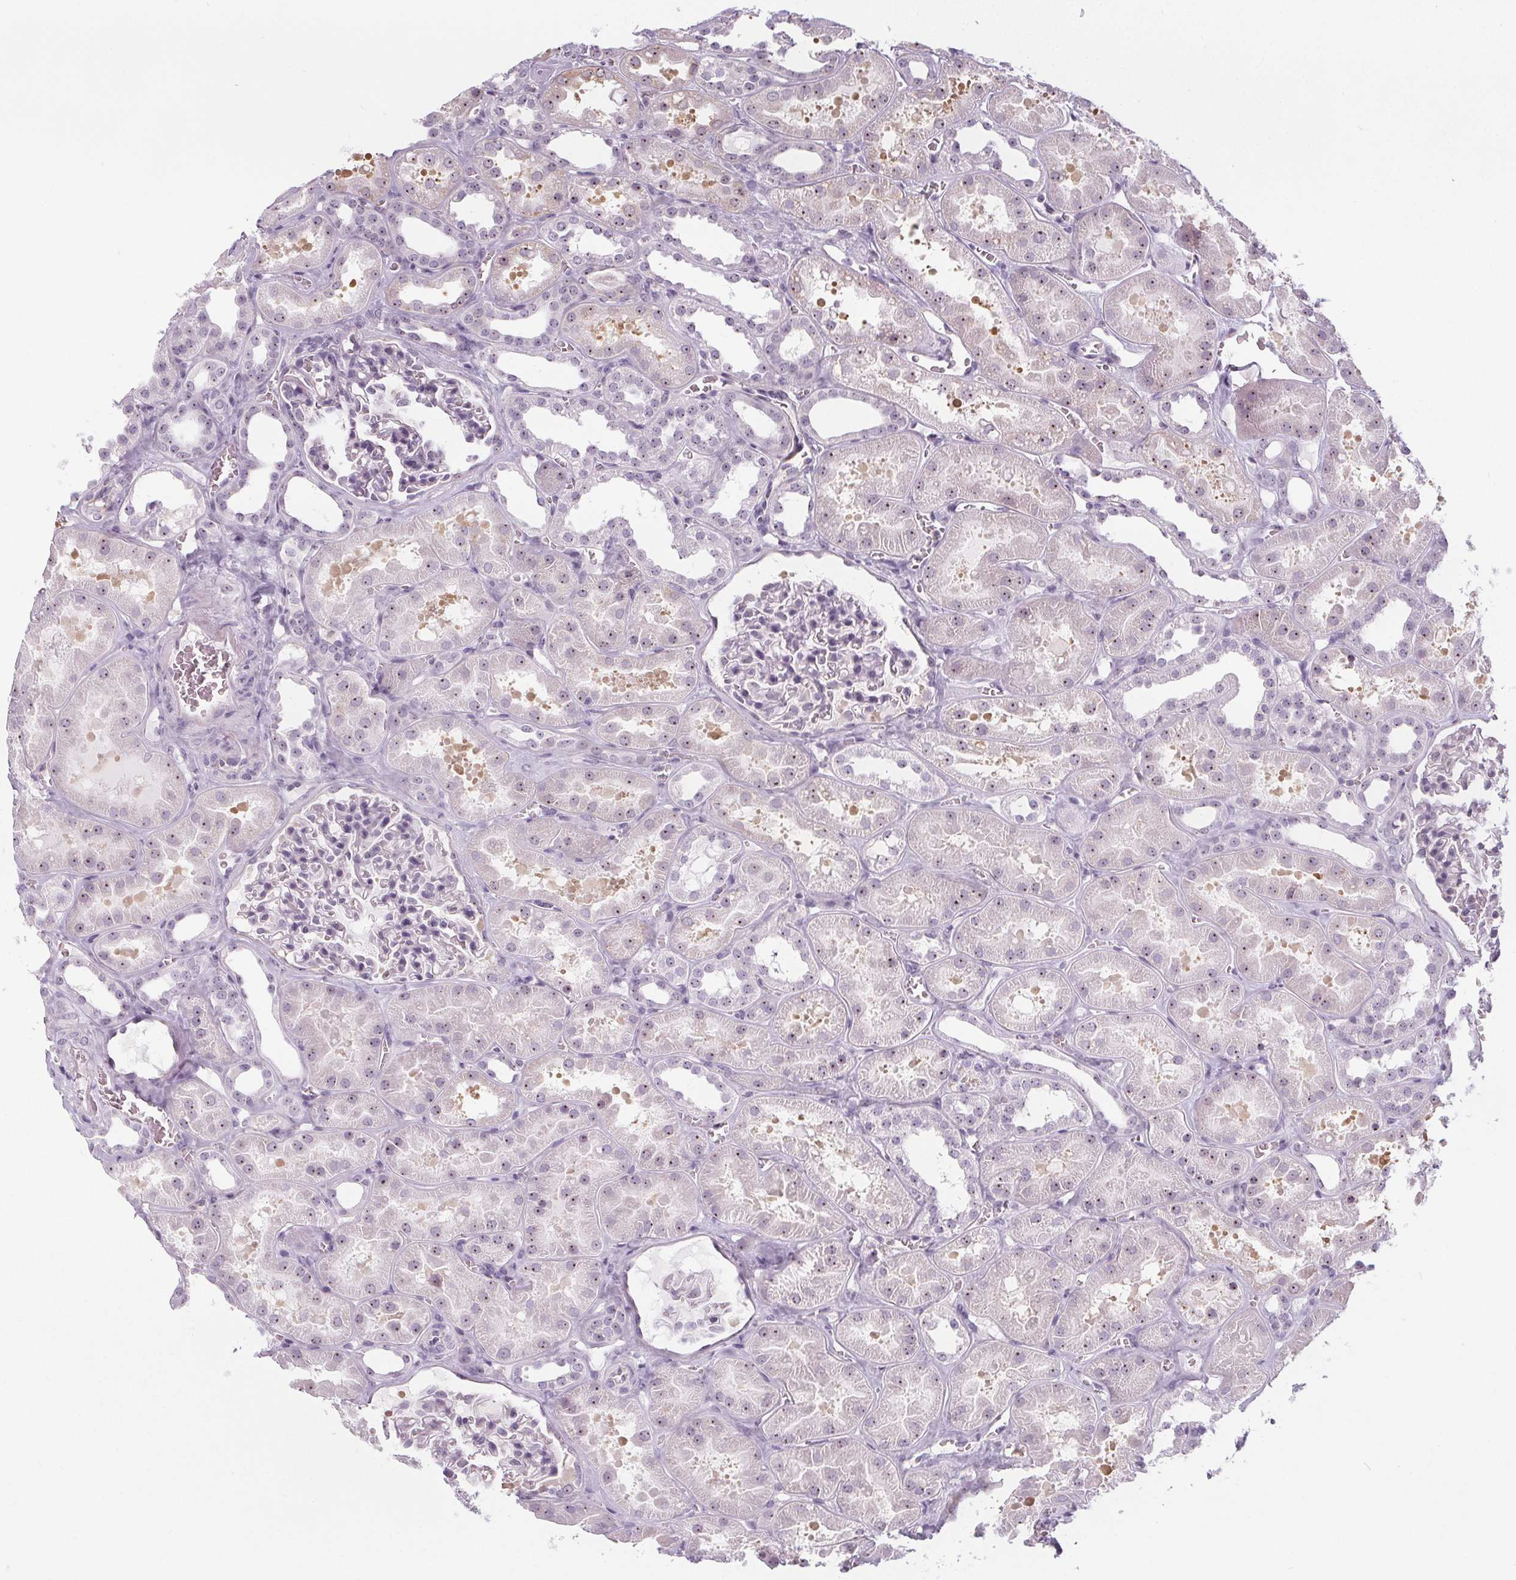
{"staining": {"intensity": "negative", "quantity": "none", "location": "none"}, "tissue": "kidney", "cell_type": "Cells in glomeruli", "image_type": "normal", "snomed": [{"axis": "morphology", "description": "Normal tissue, NOS"}, {"axis": "topography", "description": "Kidney"}], "caption": "Protein analysis of unremarkable kidney reveals no significant staining in cells in glomeruli. (Immunohistochemistry (ihc), brightfield microscopy, high magnification).", "gene": "NOLC1", "patient": {"sex": "female", "age": 41}}